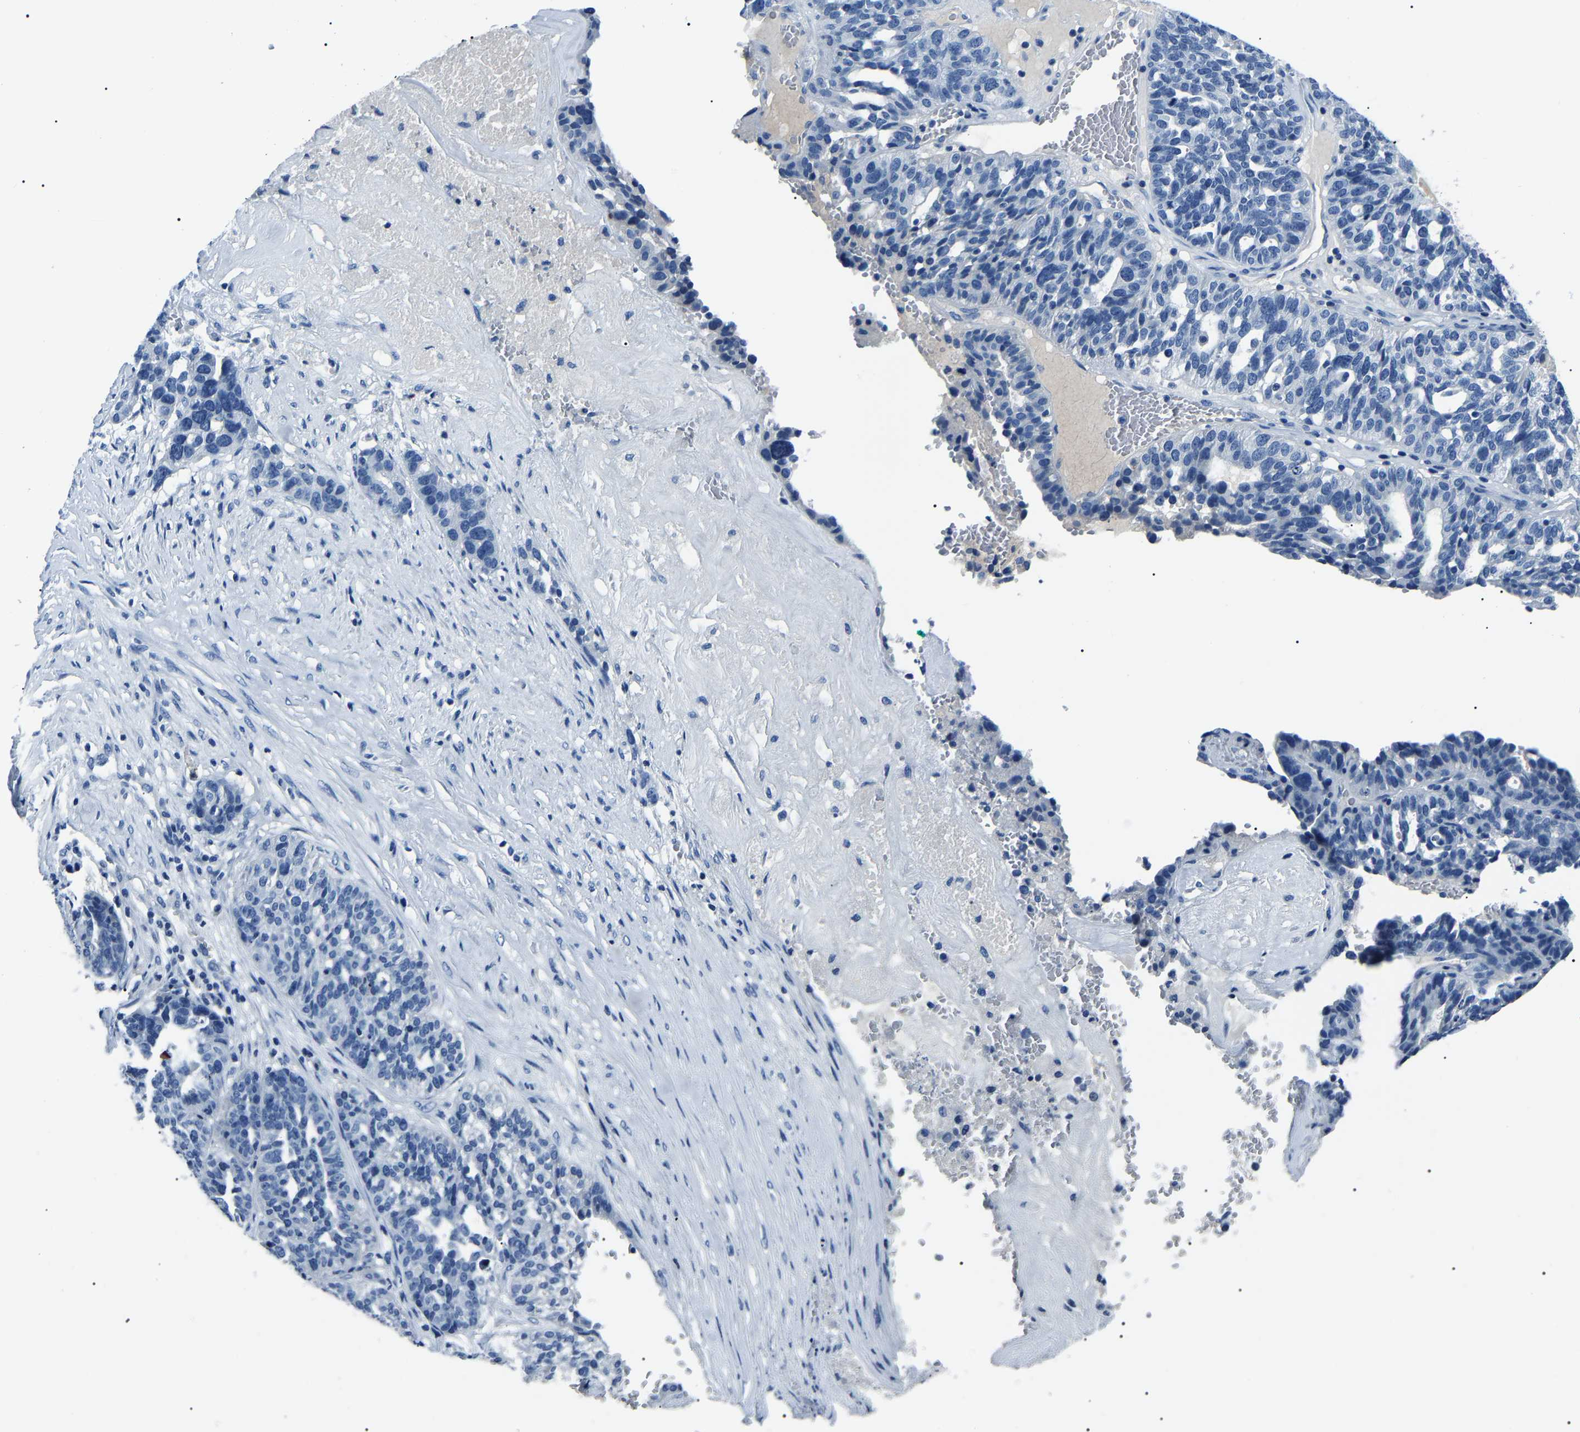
{"staining": {"intensity": "negative", "quantity": "none", "location": "none"}, "tissue": "ovarian cancer", "cell_type": "Tumor cells", "image_type": "cancer", "snomed": [{"axis": "morphology", "description": "Cystadenocarcinoma, serous, NOS"}, {"axis": "topography", "description": "Ovary"}], "caption": "The immunohistochemistry micrograph has no significant positivity in tumor cells of ovarian serous cystadenocarcinoma tissue.", "gene": "KLK15", "patient": {"sex": "female", "age": 59}}